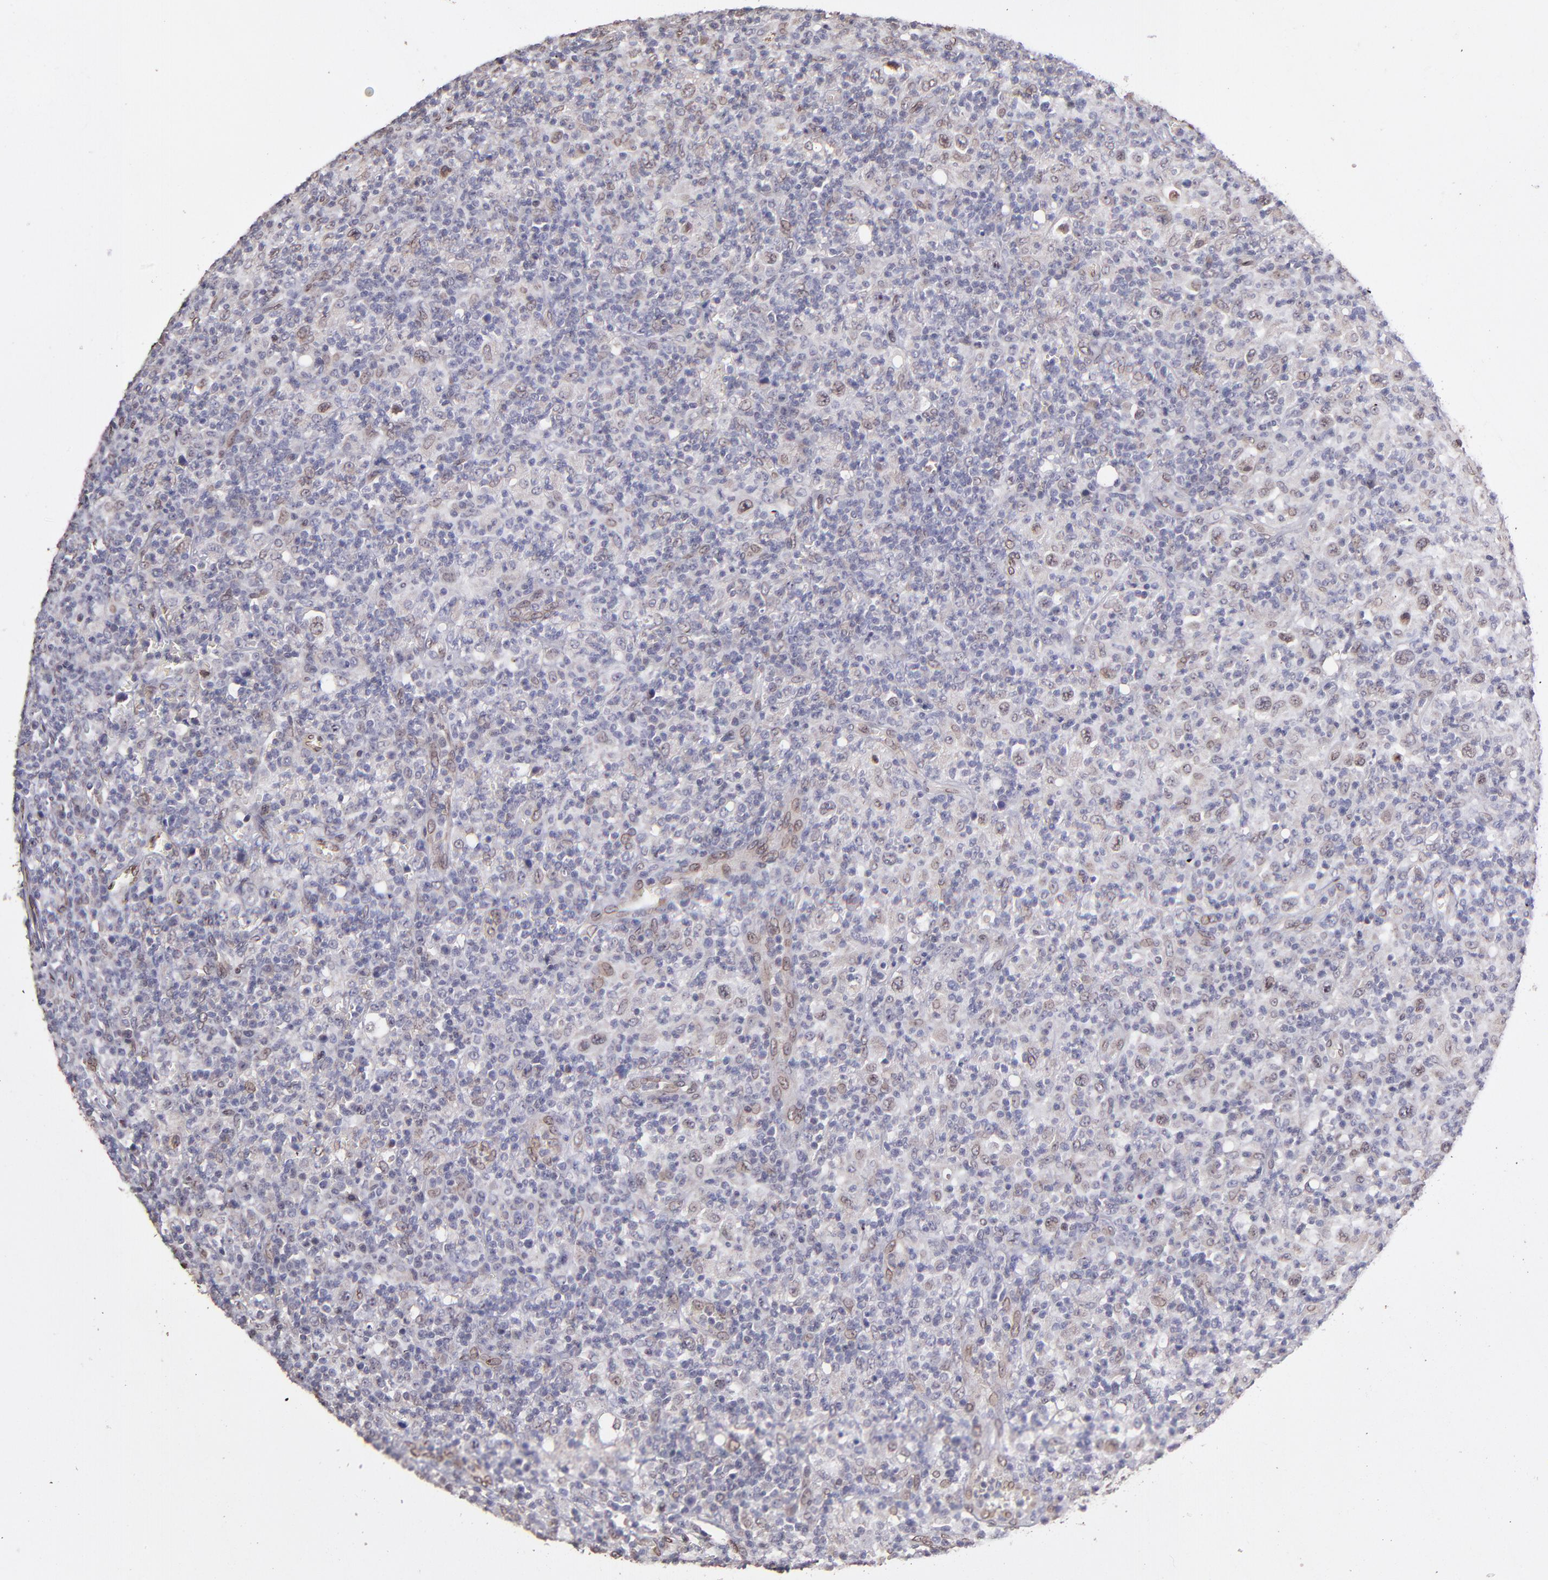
{"staining": {"intensity": "weak", "quantity": "<25%", "location": "cytoplasmic/membranous,nuclear"}, "tissue": "lymphoma", "cell_type": "Tumor cells", "image_type": "cancer", "snomed": [{"axis": "morphology", "description": "Hodgkin's disease, NOS"}, {"axis": "topography", "description": "Lymph node"}], "caption": "Image shows no protein expression in tumor cells of lymphoma tissue.", "gene": "PUM3", "patient": {"sex": "male", "age": 65}}